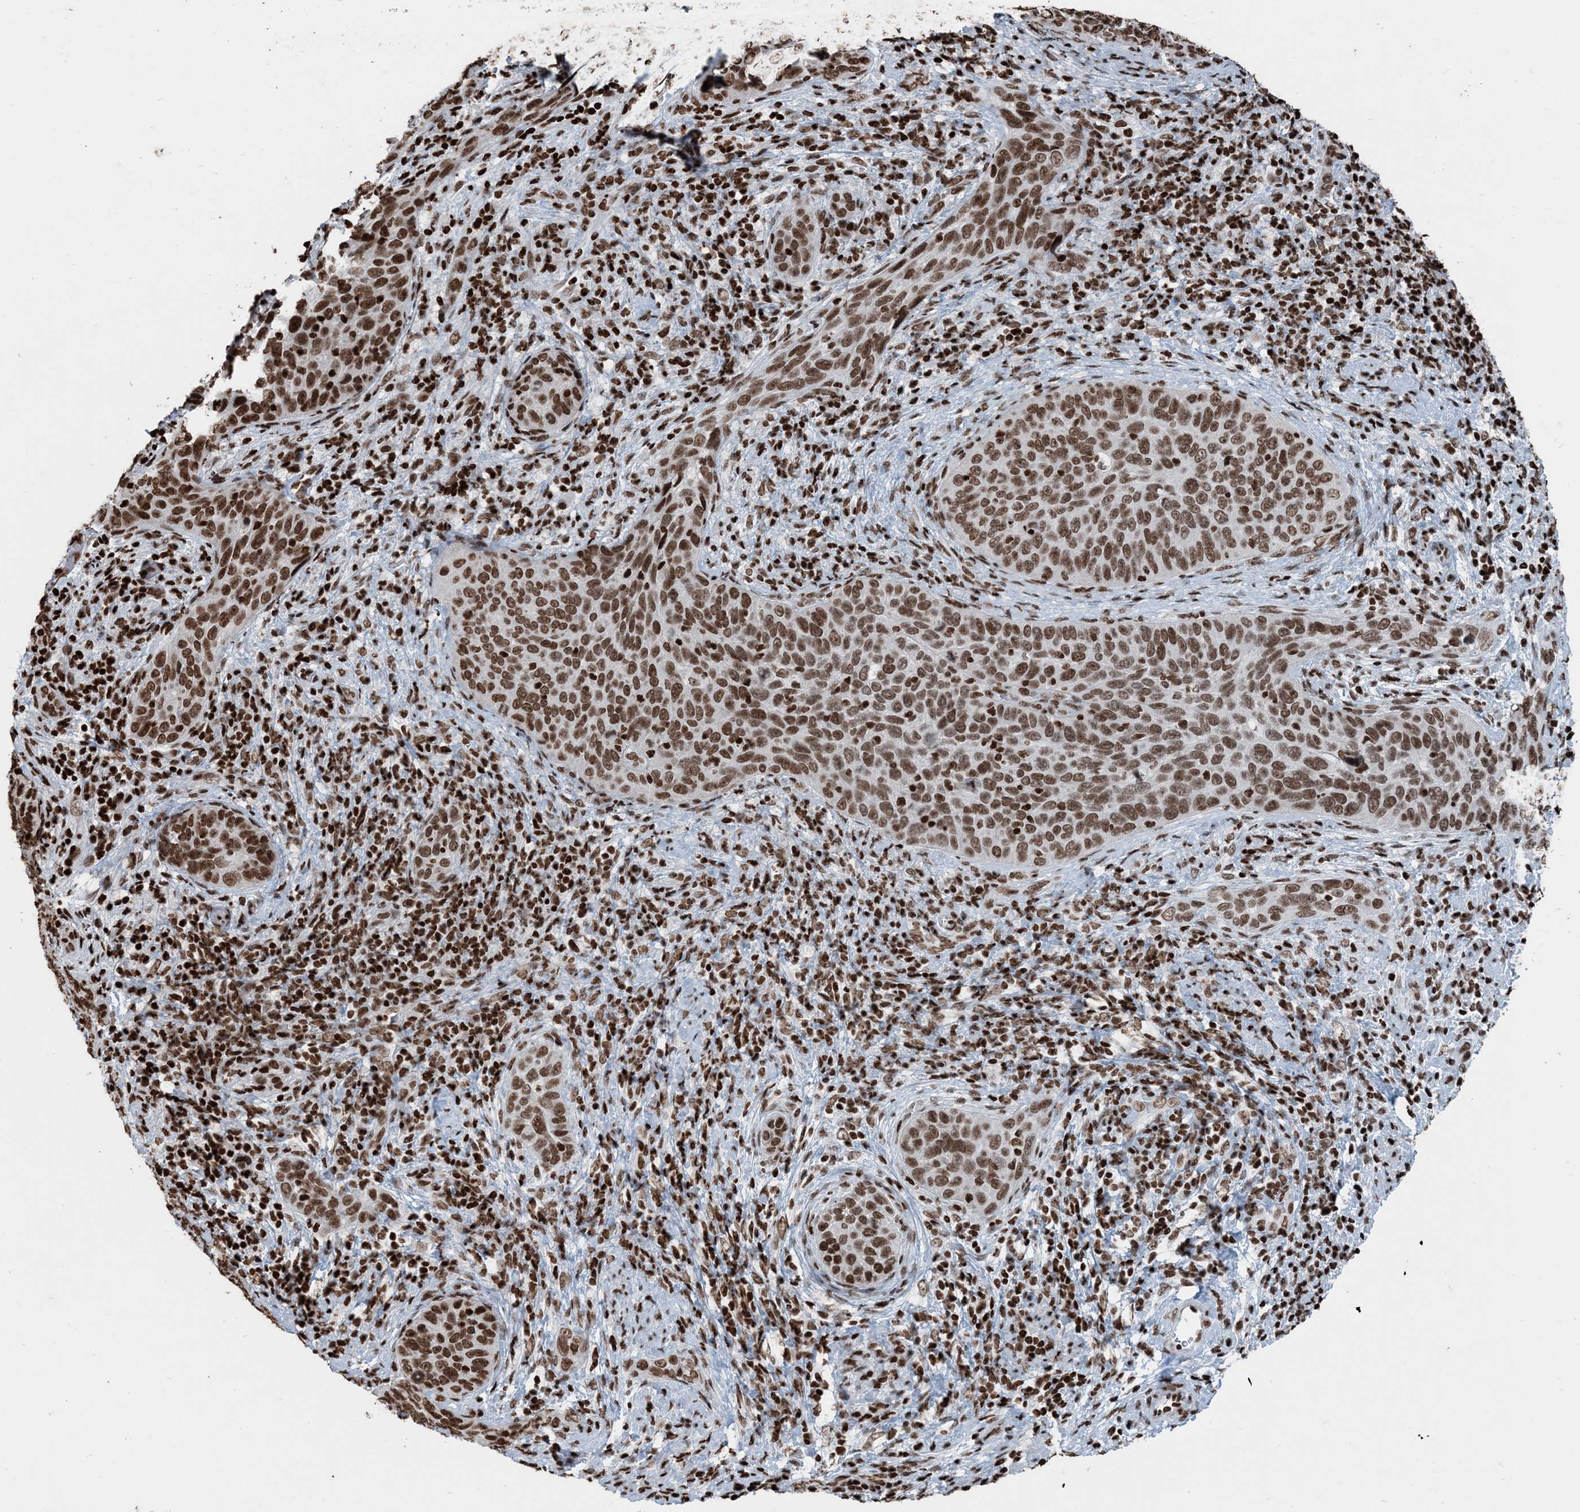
{"staining": {"intensity": "moderate", "quantity": ">75%", "location": "nuclear"}, "tissue": "cervical cancer", "cell_type": "Tumor cells", "image_type": "cancer", "snomed": [{"axis": "morphology", "description": "Squamous cell carcinoma, NOS"}, {"axis": "topography", "description": "Cervix"}], "caption": "DAB immunohistochemical staining of cervical squamous cell carcinoma reveals moderate nuclear protein positivity in approximately >75% of tumor cells.", "gene": "H3-3B", "patient": {"sex": "female", "age": 60}}